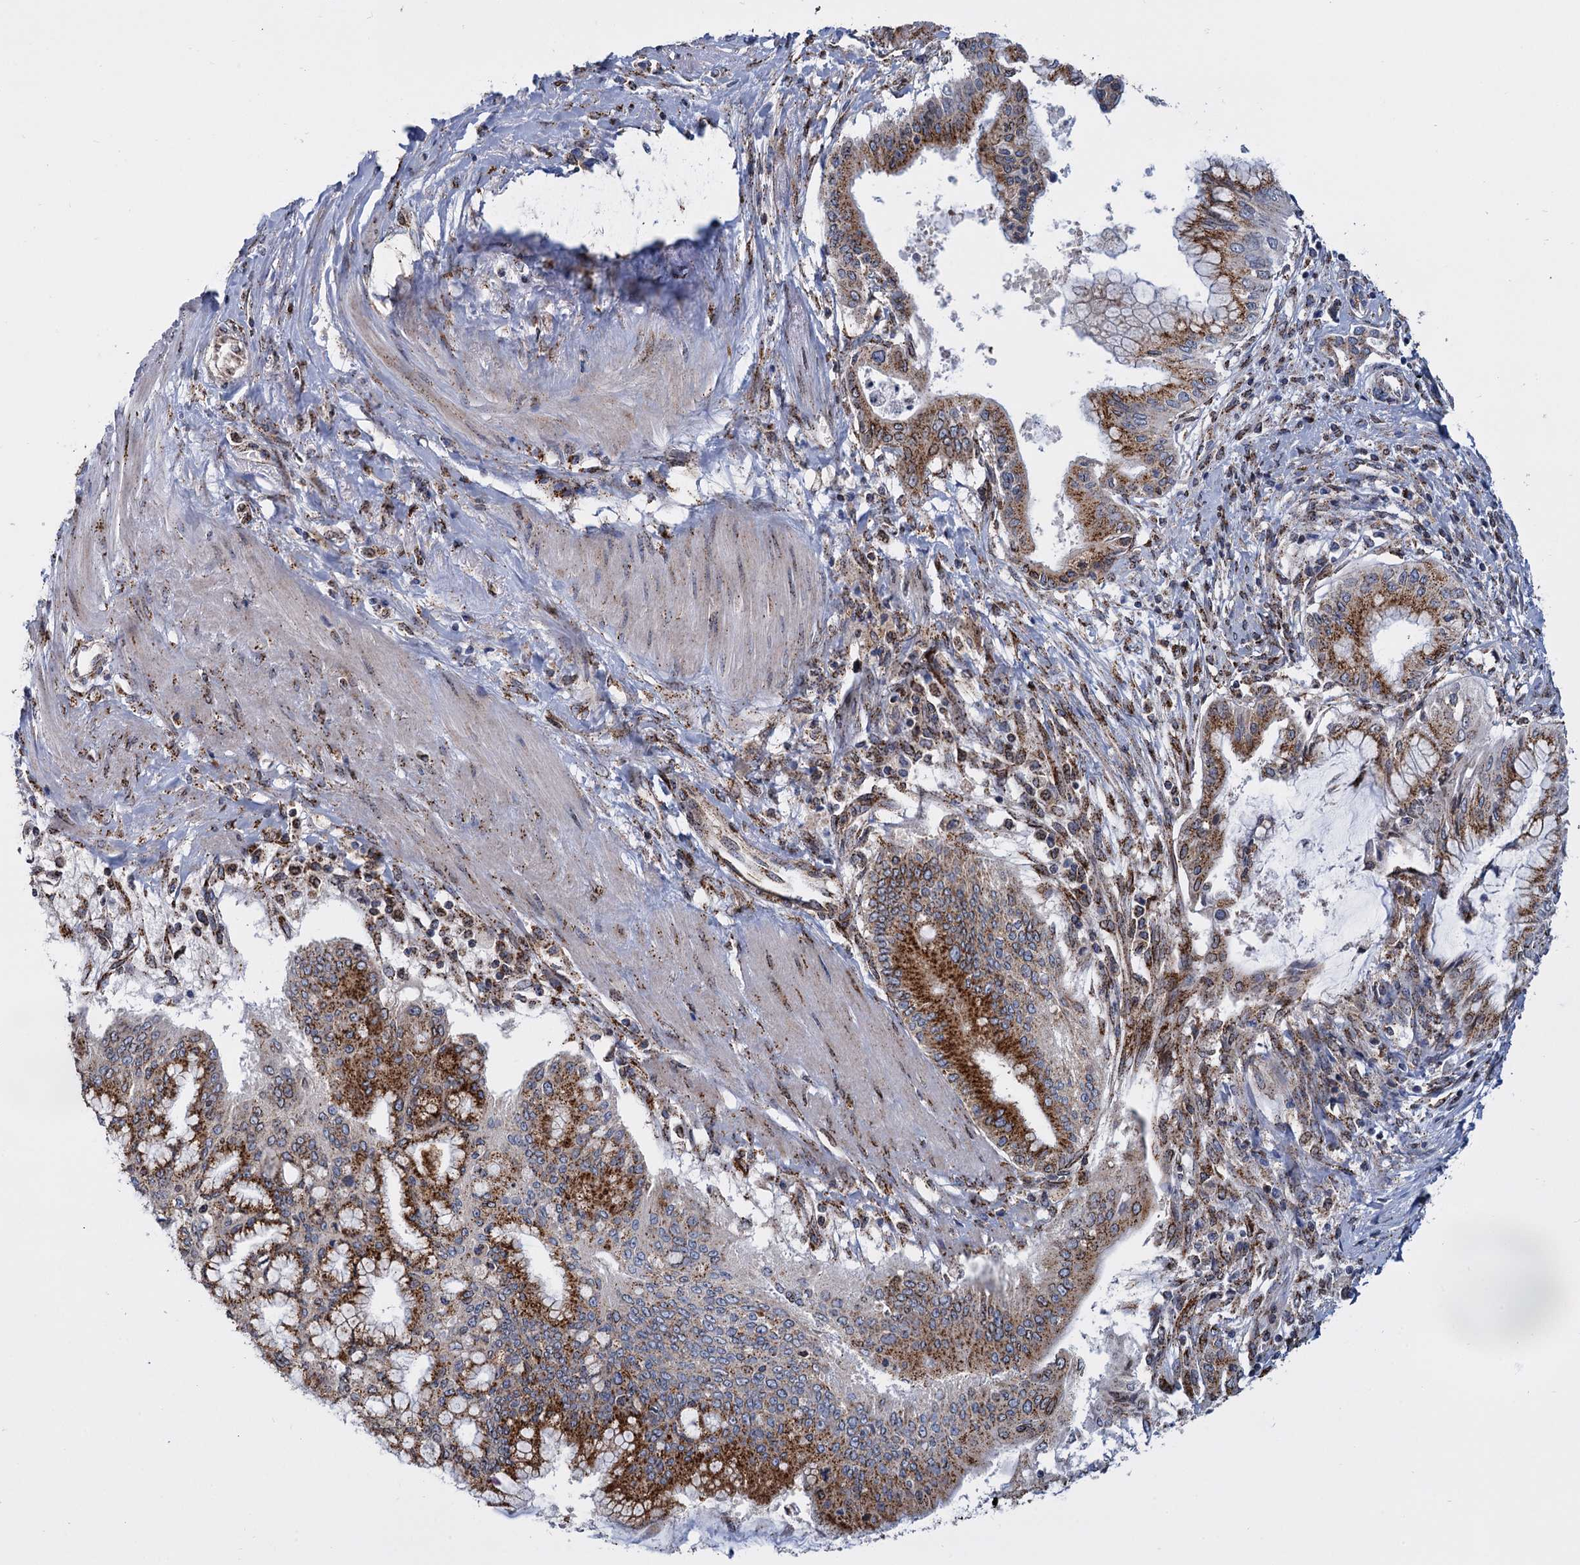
{"staining": {"intensity": "strong", "quantity": ">75%", "location": "cytoplasmic/membranous"}, "tissue": "pancreatic cancer", "cell_type": "Tumor cells", "image_type": "cancer", "snomed": [{"axis": "morphology", "description": "Adenocarcinoma, NOS"}, {"axis": "topography", "description": "Pancreas"}], "caption": "IHC image of pancreatic cancer (adenocarcinoma) stained for a protein (brown), which exhibits high levels of strong cytoplasmic/membranous positivity in about >75% of tumor cells.", "gene": "SUPT20H", "patient": {"sex": "male", "age": 46}}